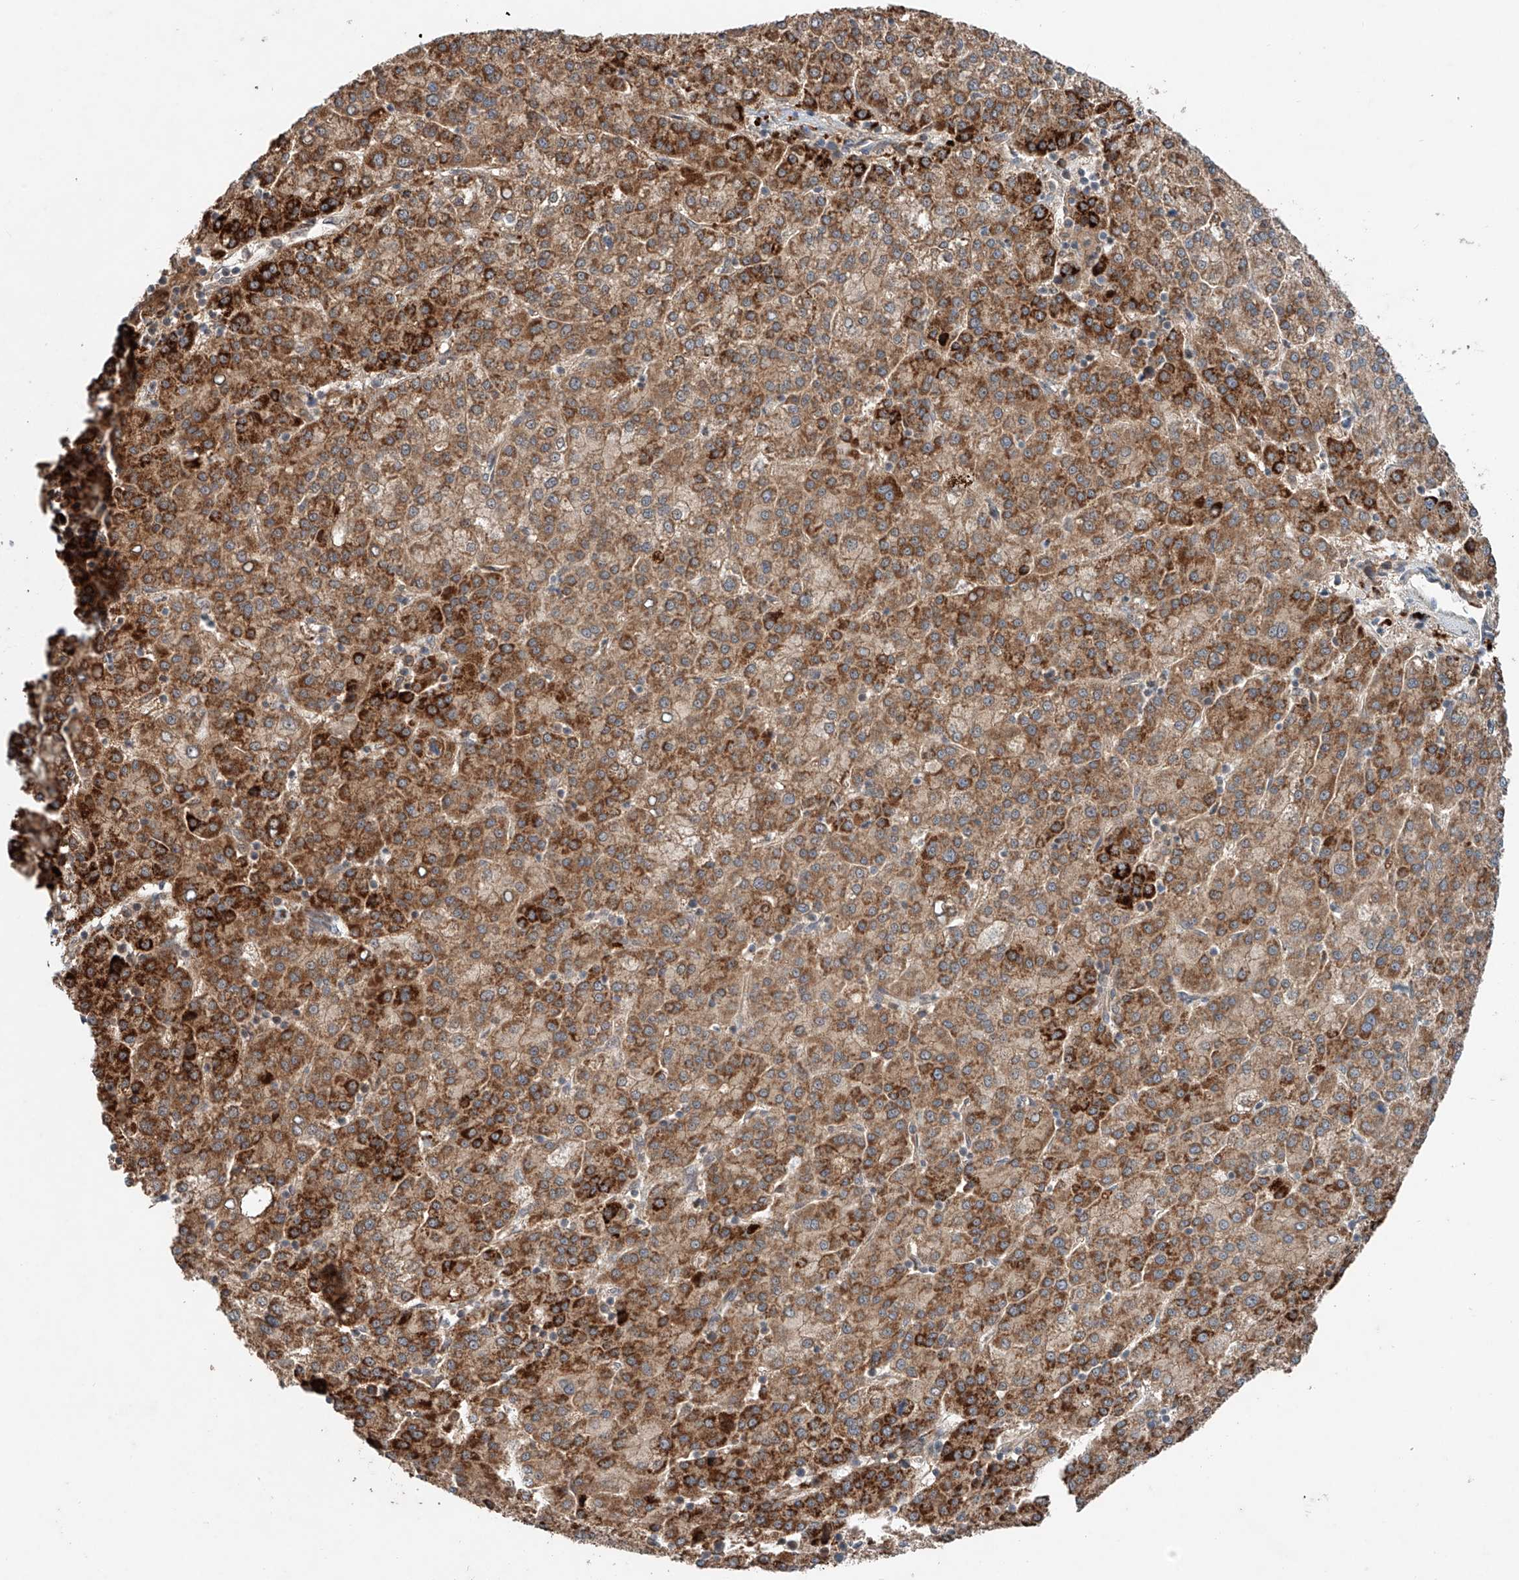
{"staining": {"intensity": "strong", "quantity": ">75%", "location": "cytoplasmic/membranous"}, "tissue": "liver cancer", "cell_type": "Tumor cells", "image_type": "cancer", "snomed": [{"axis": "morphology", "description": "Carcinoma, Hepatocellular, NOS"}, {"axis": "topography", "description": "Liver"}], "caption": "Immunohistochemical staining of human liver cancer demonstrates high levels of strong cytoplasmic/membranous expression in approximately >75% of tumor cells.", "gene": "IER5", "patient": {"sex": "female", "age": 58}}